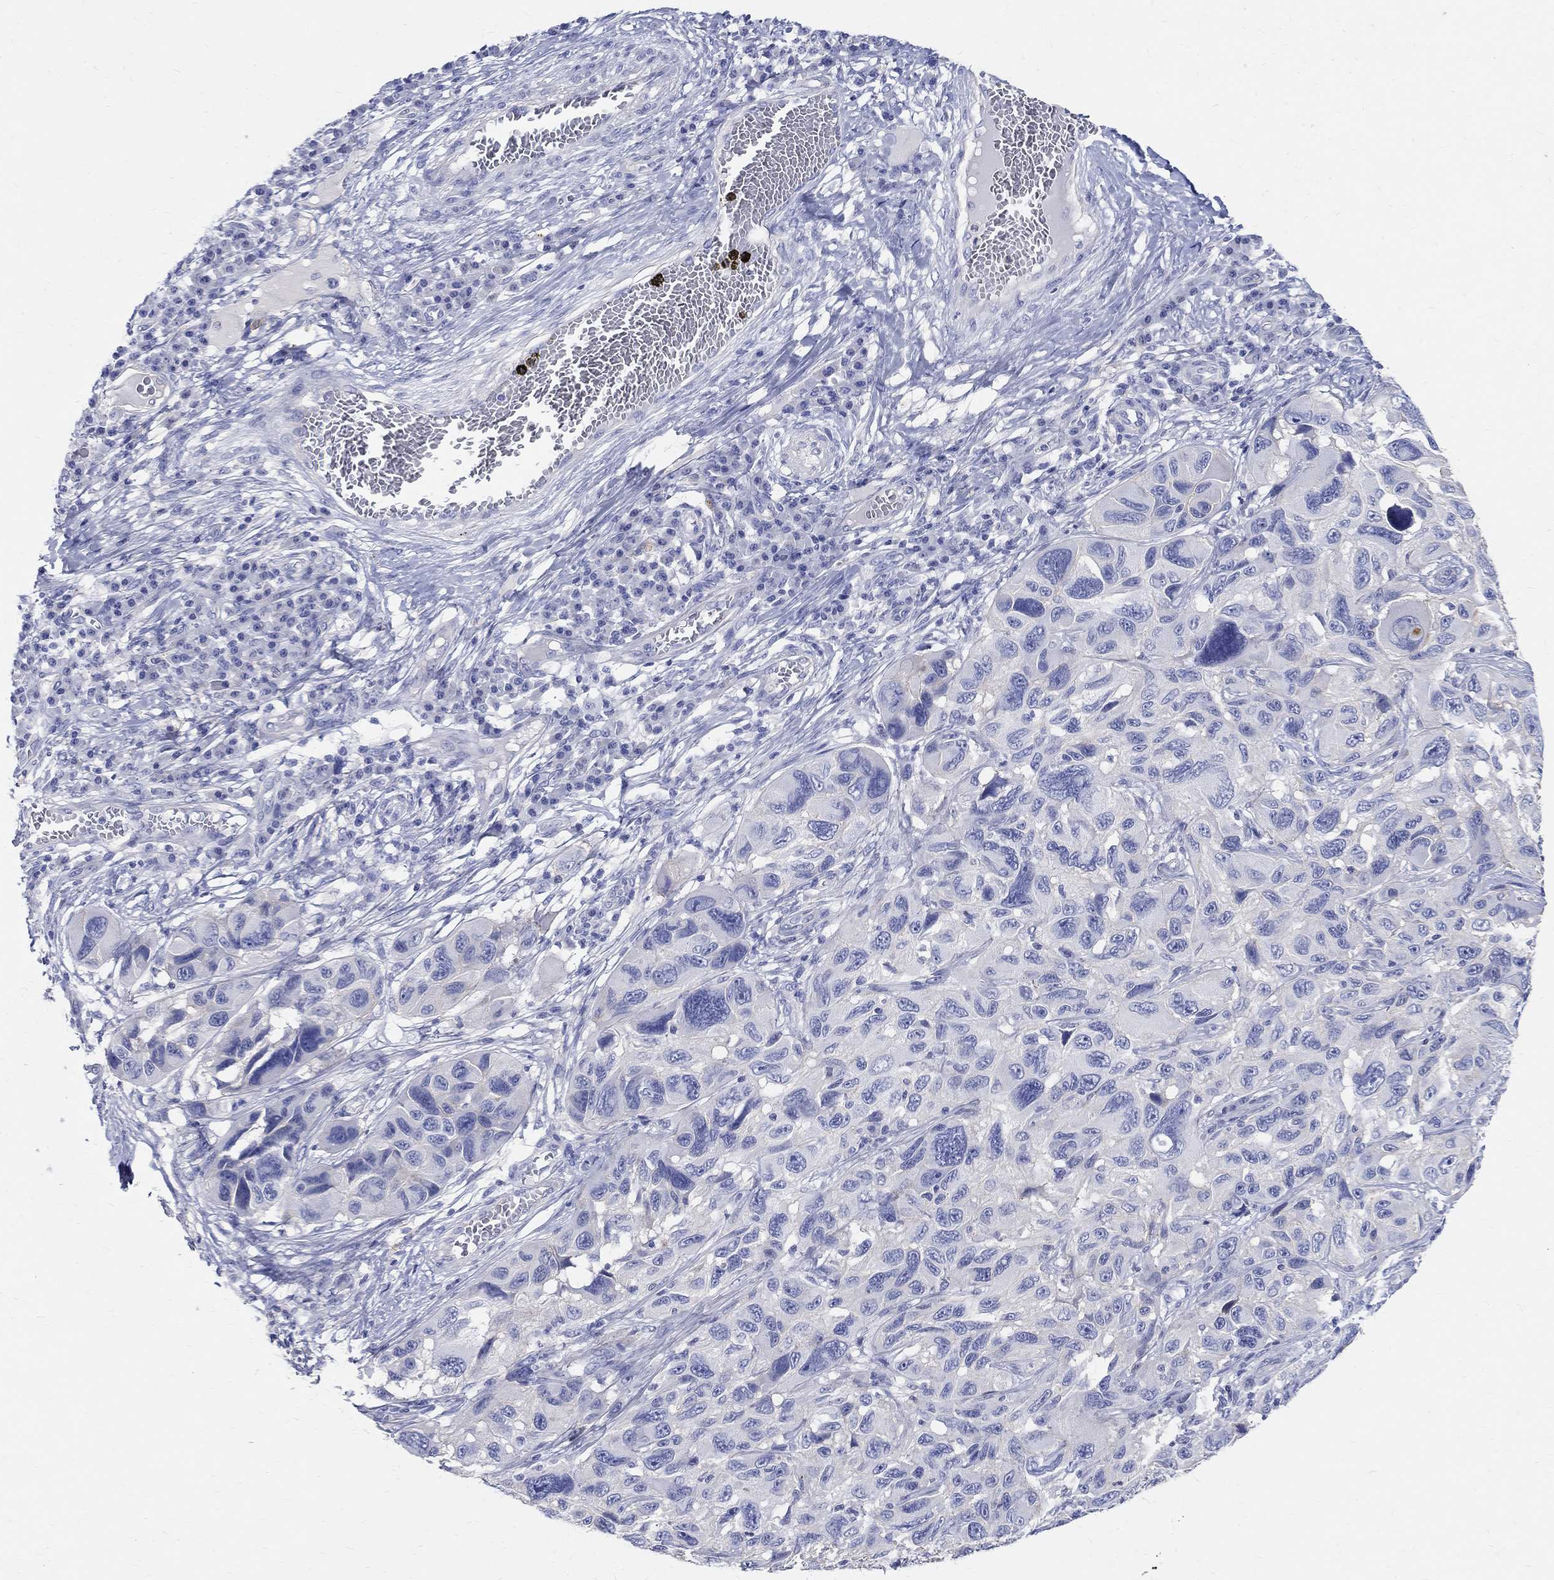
{"staining": {"intensity": "negative", "quantity": "none", "location": "none"}, "tissue": "melanoma", "cell_type": "Tumor cells", "image_type": "cancer", "snomed": [{"axis": "morphology", "description": "Malignant melanoma, NOS"}, {"axis": "topography", "description": "Skin"}], "caption": "Tumor cells show no significant protein expression in malignant melanoma.", "gene": "SOX2", "patient": {"sex": "male", "age": 53}}